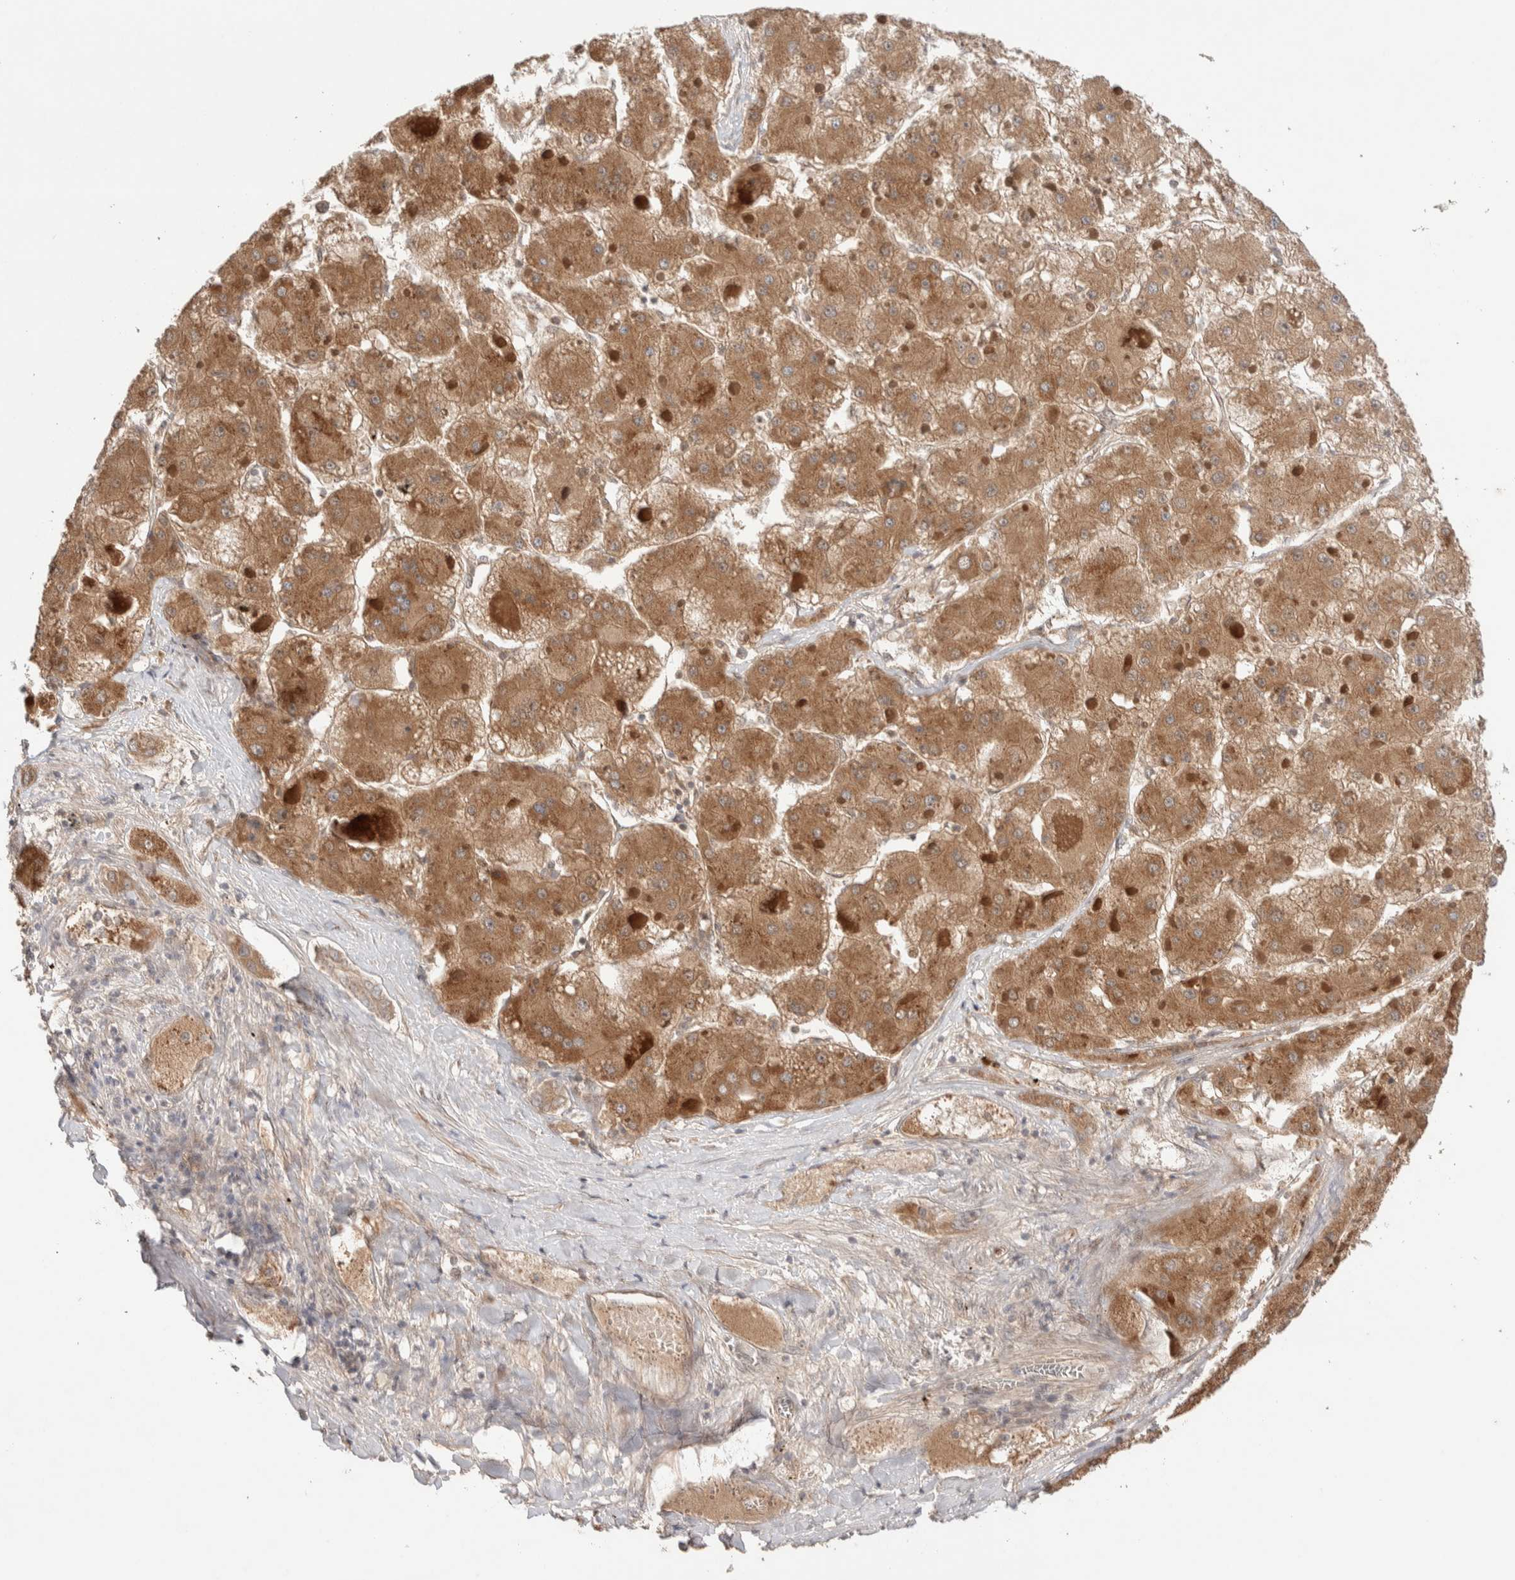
{"staining": {"intensity": "moderate", "quantity": ">75%", "location": "cytoplasmic/membranous"}, "tissue": "liver cancer", "cell_type": "Tumor cells", "image_type": "cancer", "snomed": [{"axis": "morphology", "description": "Carcinoma, Hepatocellular, NOS"}, {"axis": "topography", "description": "Liver"}], "caption": "Tumor cells reveal moderate cytoplasmic/membranous expression in about >75% of cells in liver cancer (hepatocellular carcinoma).", "gene": "PRDM15", "patient": {"sex": "female", "age": 73}}